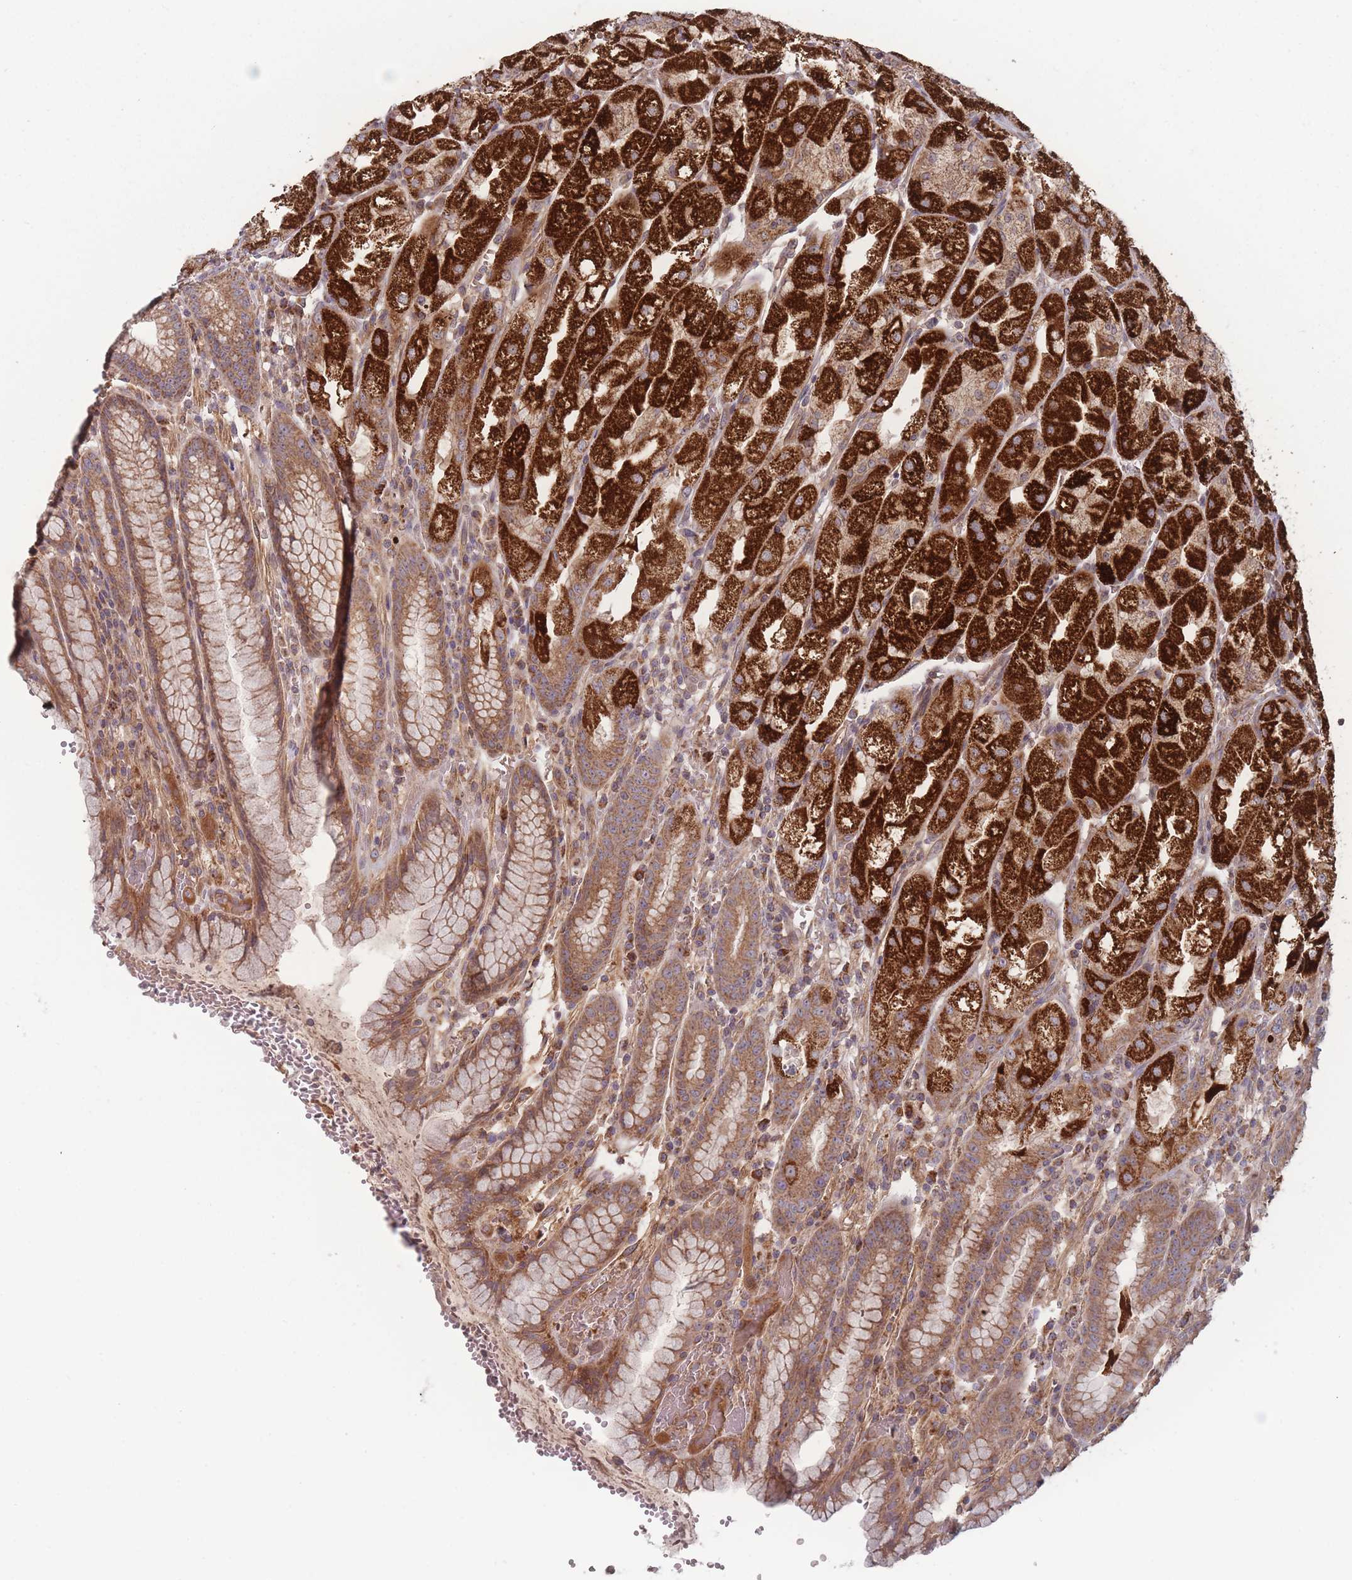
{"staining": {"intensity": "strong", "quantity": ">75%", "location": "cytoplasmic/membranous"}, "tissue": "stomach", "cell_type": "Glandular cells", "image_type": "normal", "snomed": [{"axis": "morphology", "description": "Normal tissue, NOS"}, {"axis": "topography", "description": "Stomach, upper"}], "caption": "The photomicrograph exhibits staining of normal stomach, revealing strong cytoplasmic/membranous protein positivity (brown color) within glandular cells.", "gene": "ATP5MGL", "patient": {"sex": "male", "age": 52}}